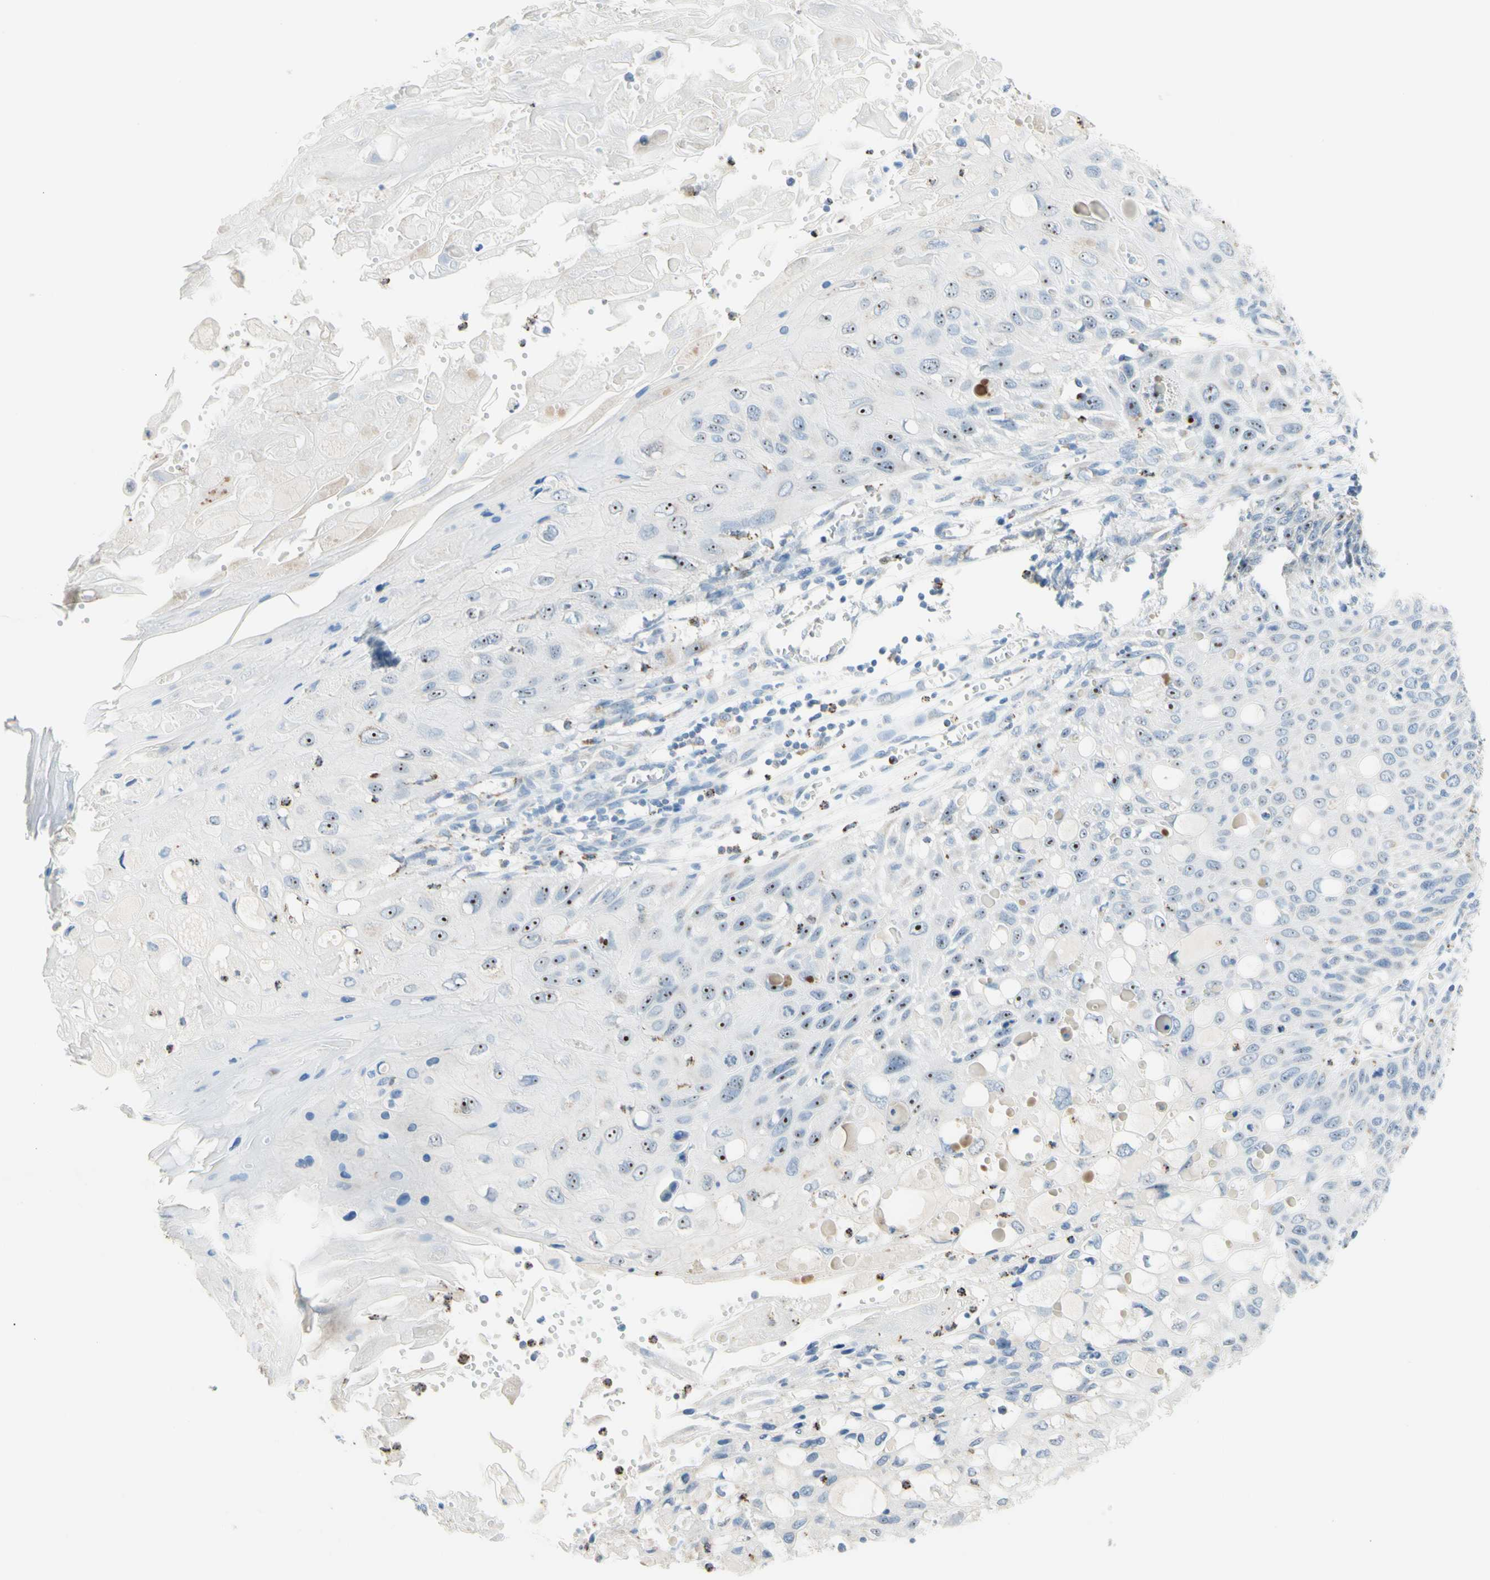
{"staining": {"intensity": "moderate", "quantity": "<25%", "location": "nuclear"}, "tissue": "cervical cancer", "cell_type": "Tumor cells", "image_type": "cancer", "snomed": [{"axis": "morphology", "description": "Squamous cell carcinoma, NOS"}, {"axis": "topography", "description": "Cervix"}], "caption": "A brown stain labels moderate nuclear staining of a protein in cervical cancer tumor cells.", "gene": "CYSLTR1", "patient": {"sex": "female", "age": 70}}